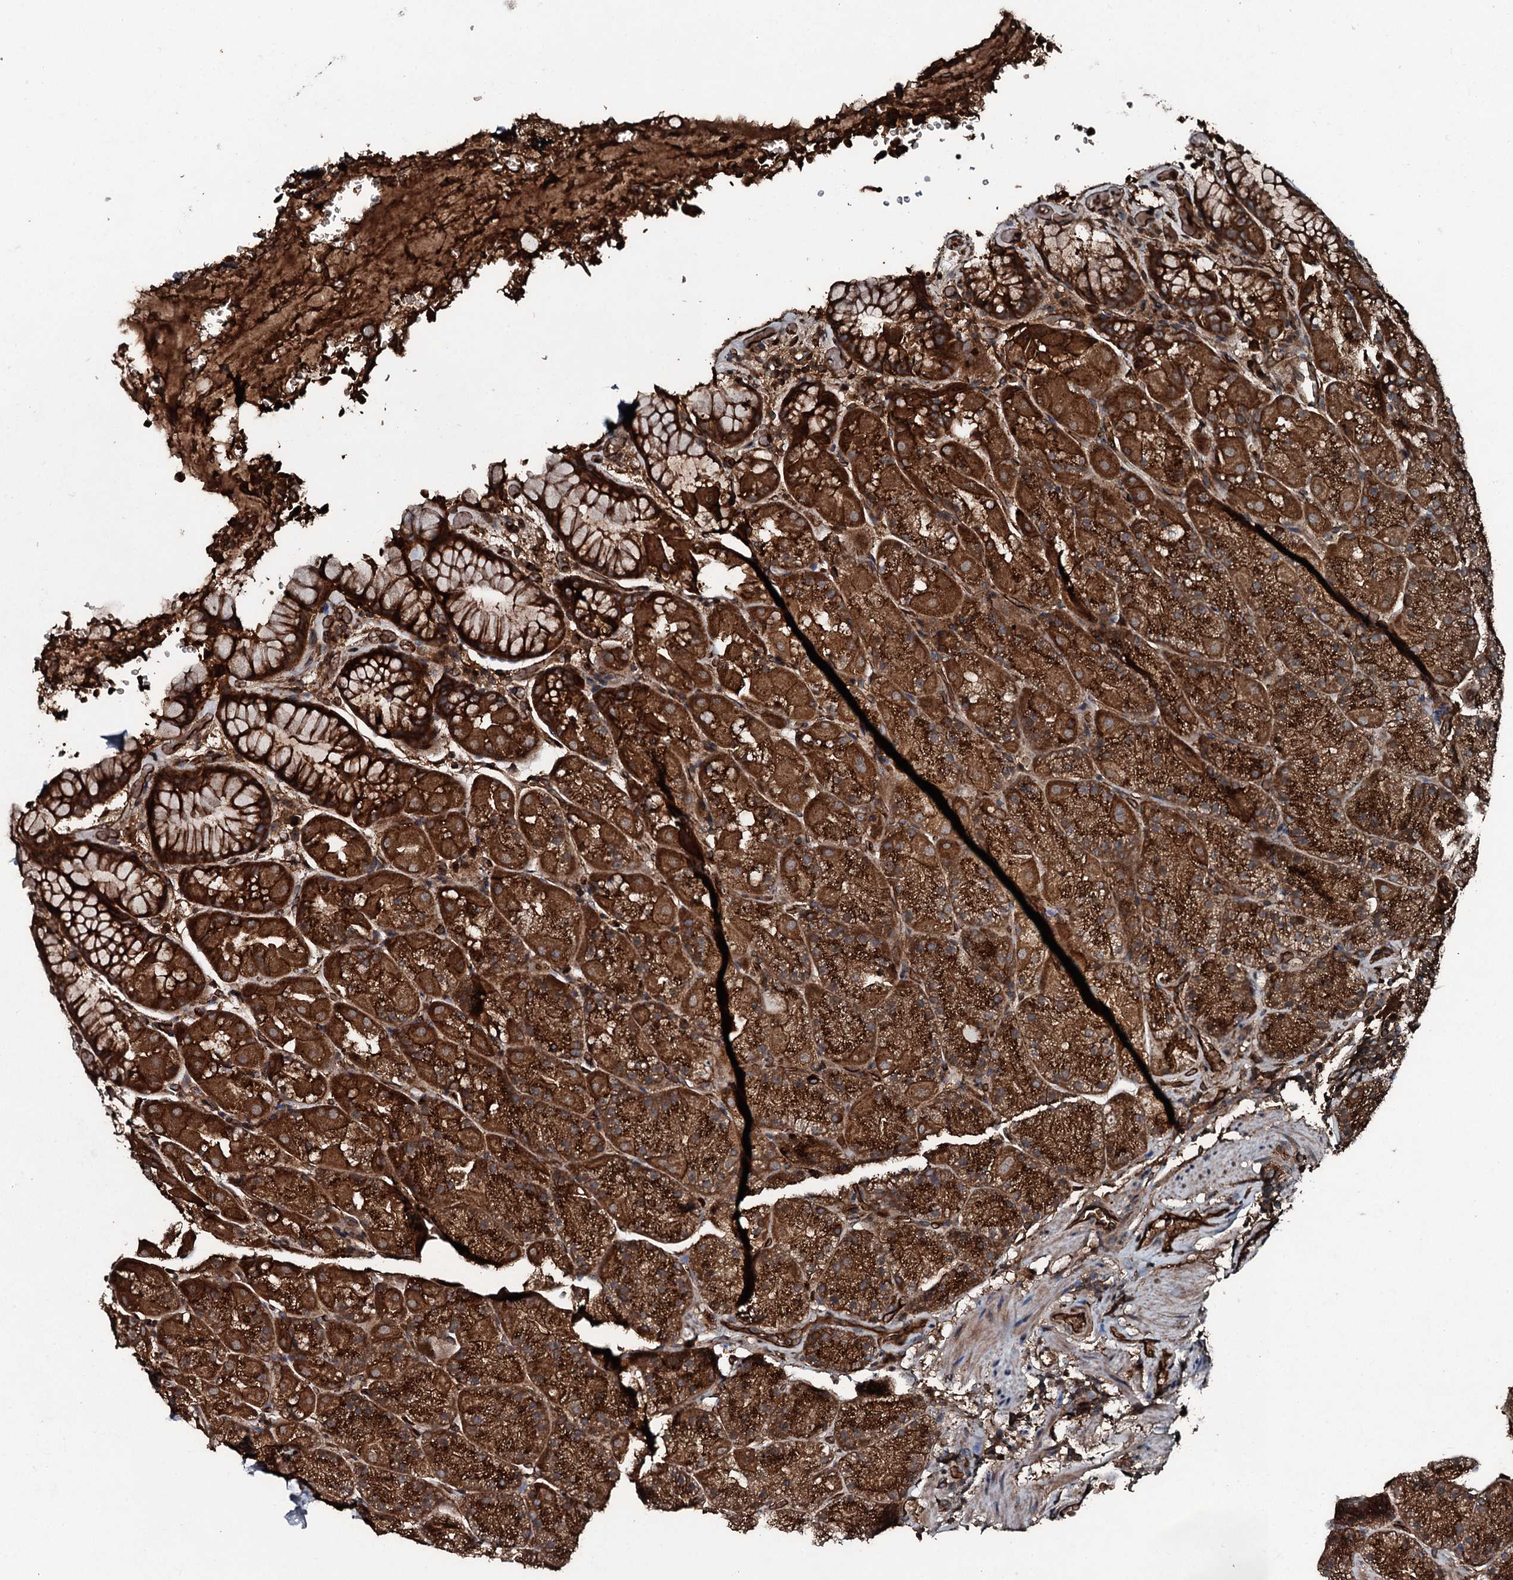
{"staining": {"intensity": "strong", "quantity": ">75%", "location": "cytoplasmic/membranous"}, "tissue": "stomach", "cell_type": "Glandular cells", "image_type": "normal", "snomed": [{"axis": "morphology", "description": "Normal tissue, NOS"}, {"axis": "topography", "description": "Stomach, upper"}, {"axis": "topography", "description": "Stomach, lower"}], "caption": "This micrograph shows immunohistochemistry (IHC) staining of unremarkable human stomach, with high strong cytoplasmic/membranous positivity in approximately >75% of glandular cells.", "gene": "TRIM7", "patient": {"sex": "male", "age": 67}}